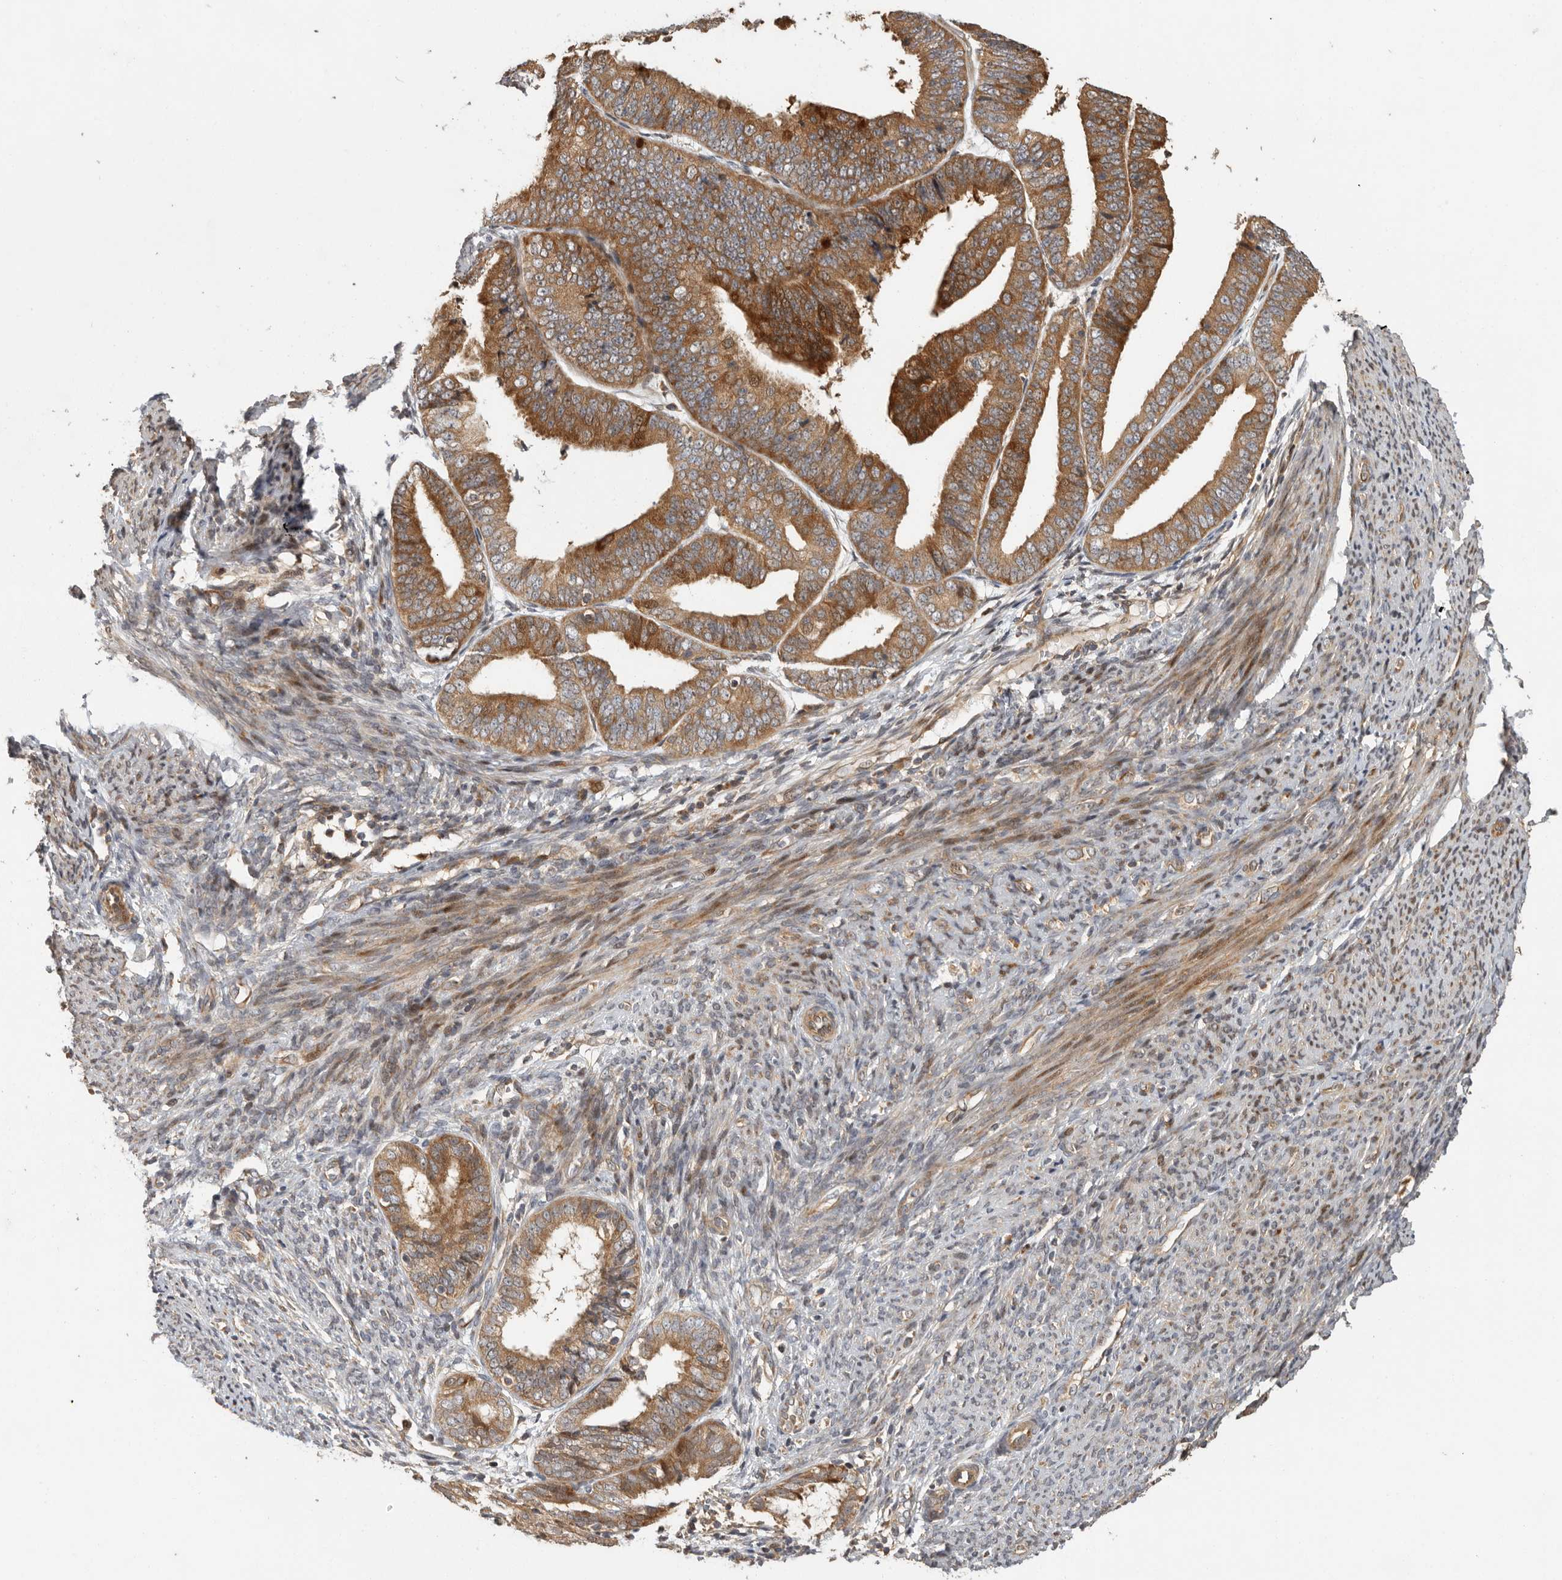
{"staining": {"intensity": "moderate", "quantity": ">75%", "location": "cytoplasmic/membranous"}, "tissue": "endometrial cancer", "cell_type": "Tumor cells", "image_type": "cancer", "snomed": [{"axis": "morphology", "description": "Adenocarcinoma, NOS"}, {"axis": "topography", "description": "Endometrium"}], "caption": "An IHC micrograph of neoplastic tissue is shown. Protein staining in brown labels moderate cytoplasmic/membranous positivity in adenocarcinoma (endometrial) within tumor cells.", "gene": "SWT1", "patient": {"sex": "female", "age": 63}}